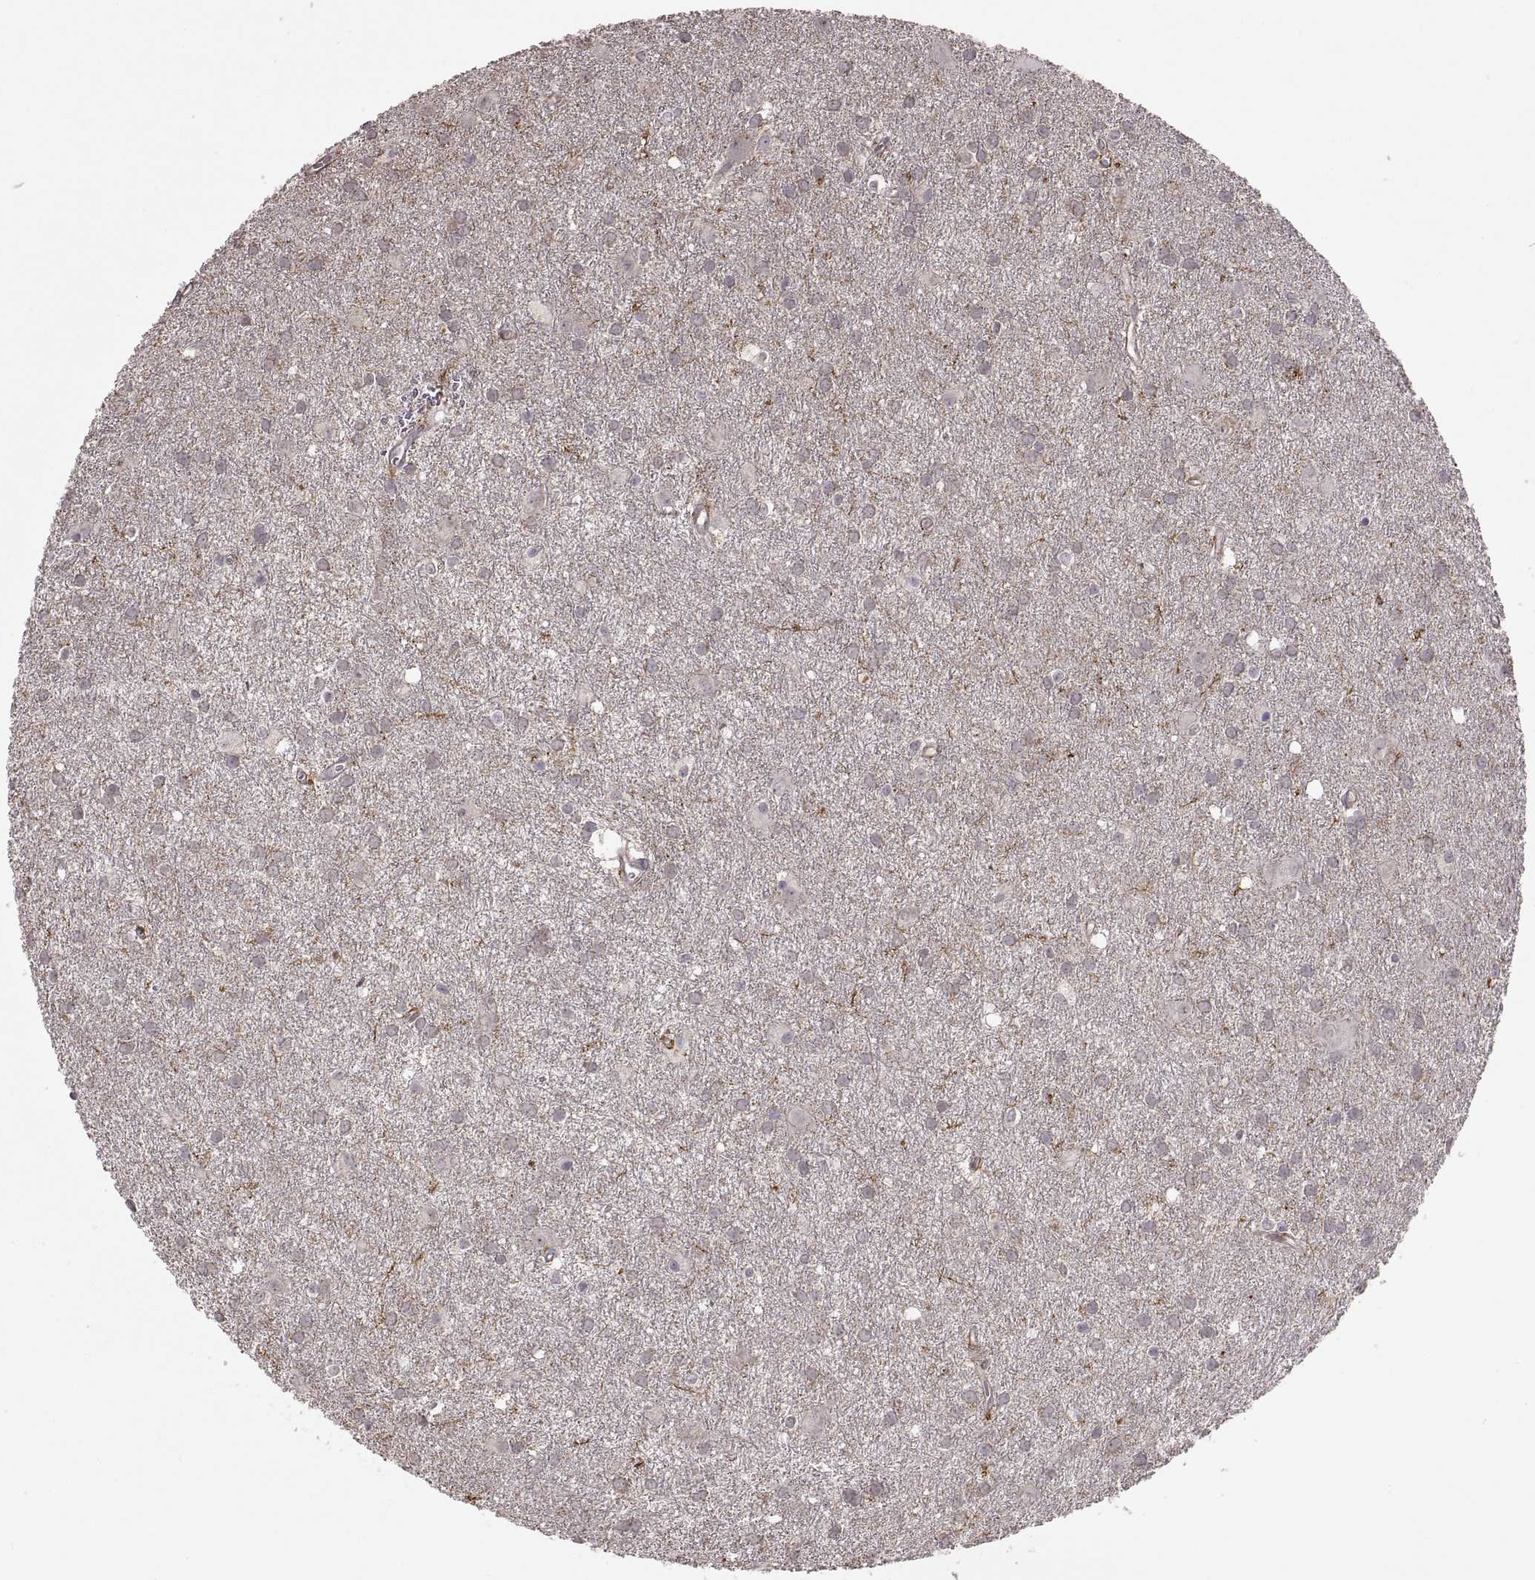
{"staining": {"intensity": "negative", "quantity": "none", "location": "none"}, "tissue": "glioma", "cell_type": "Tumor cells", "image_type": "cancer", "snomed": [{"axis": "morphology", "description": "Glioma, malignant, Low grade"}, {"axis": "topography", "description": "Brain"}], "caption": "Protein analysis of malignant glioma (low-grade) shows no significant expression in tumor cells.", "gene": "NMNAT2", "patient": {"sex": "male", "age": 58}}